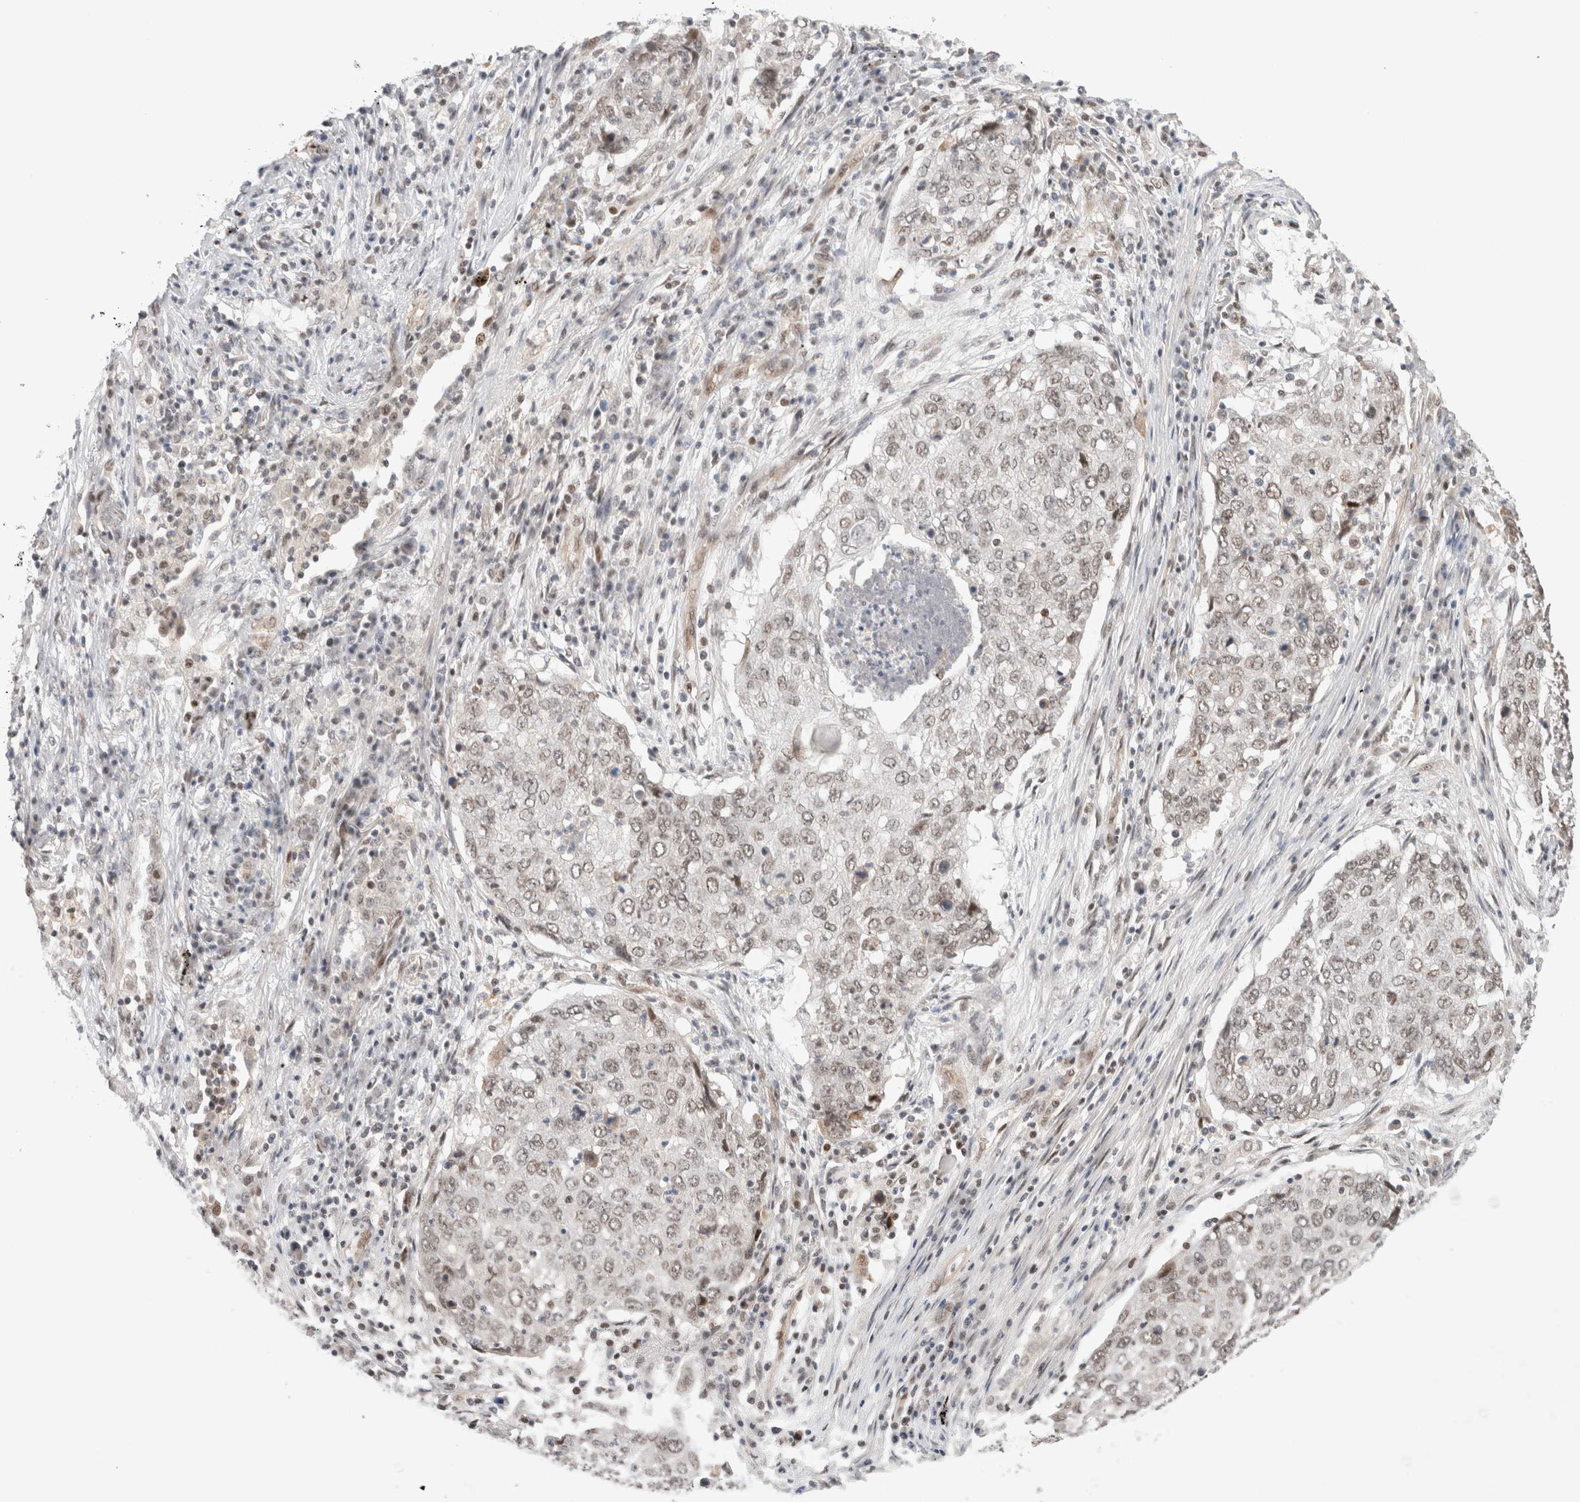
{"staining": {"intensity": "weak", "quantity": ">75%", "location": "nuclear"}, "tissue": "lung cancer", "cell_type": "Tumor cells", "image_type": "cancer", "snomed": [{"axis": "morphology", "description": "Squamous cell carcinoma, NOS"}, {"axis": "topography", "description": "Lung"}], "caption": "Lung cancer (squamous cell carcinoma) stained for a protein shows weak nuclear positivity in tumor cells. Immunohistochemistry stains the protein of interest in brown and the nuclei are stained blue.", "gene": "GATAD2A", "patient": {"sex": "female", "age": 63}}